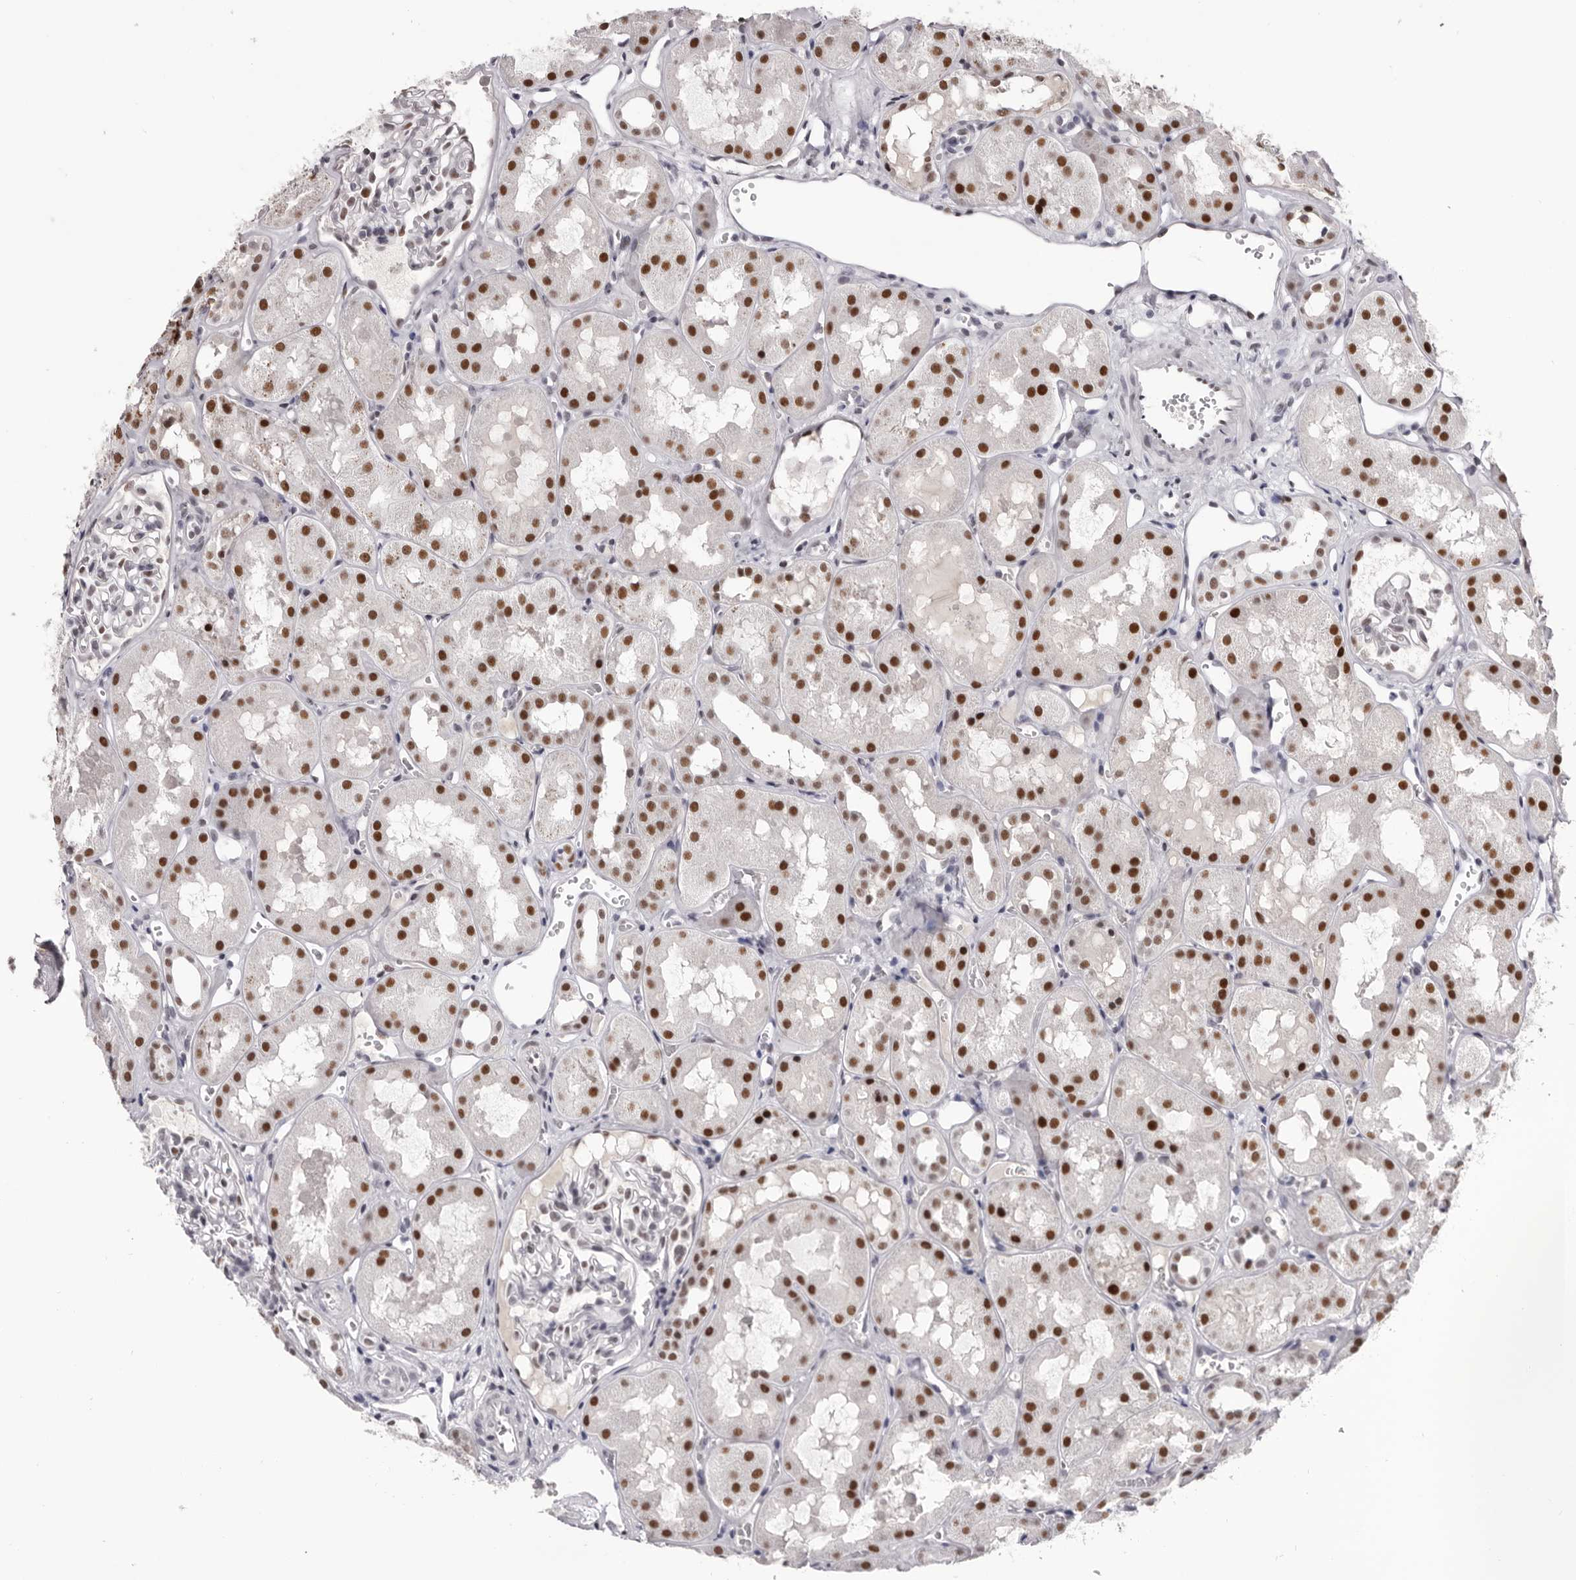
{"staining": {"intensity": "weak", "quantity": "25%-75%", "location": "nuclear"}, "tissue": "kidney", "cell_type": "Cells in glomeruli", "image_type": "normal", "snomed": [{"axis": "morphology", "description": "Normal tissue, NOS"}, {"axis": "topography", "description": "Kidney"}], "caption": "Human kidney stained with a brown dye exhibits weak nuclear positive staining in approximately 25%-75% of cells in glomeruli.", "gene": "ZNF326", "patient": {"sex": "male", "age": 16}}